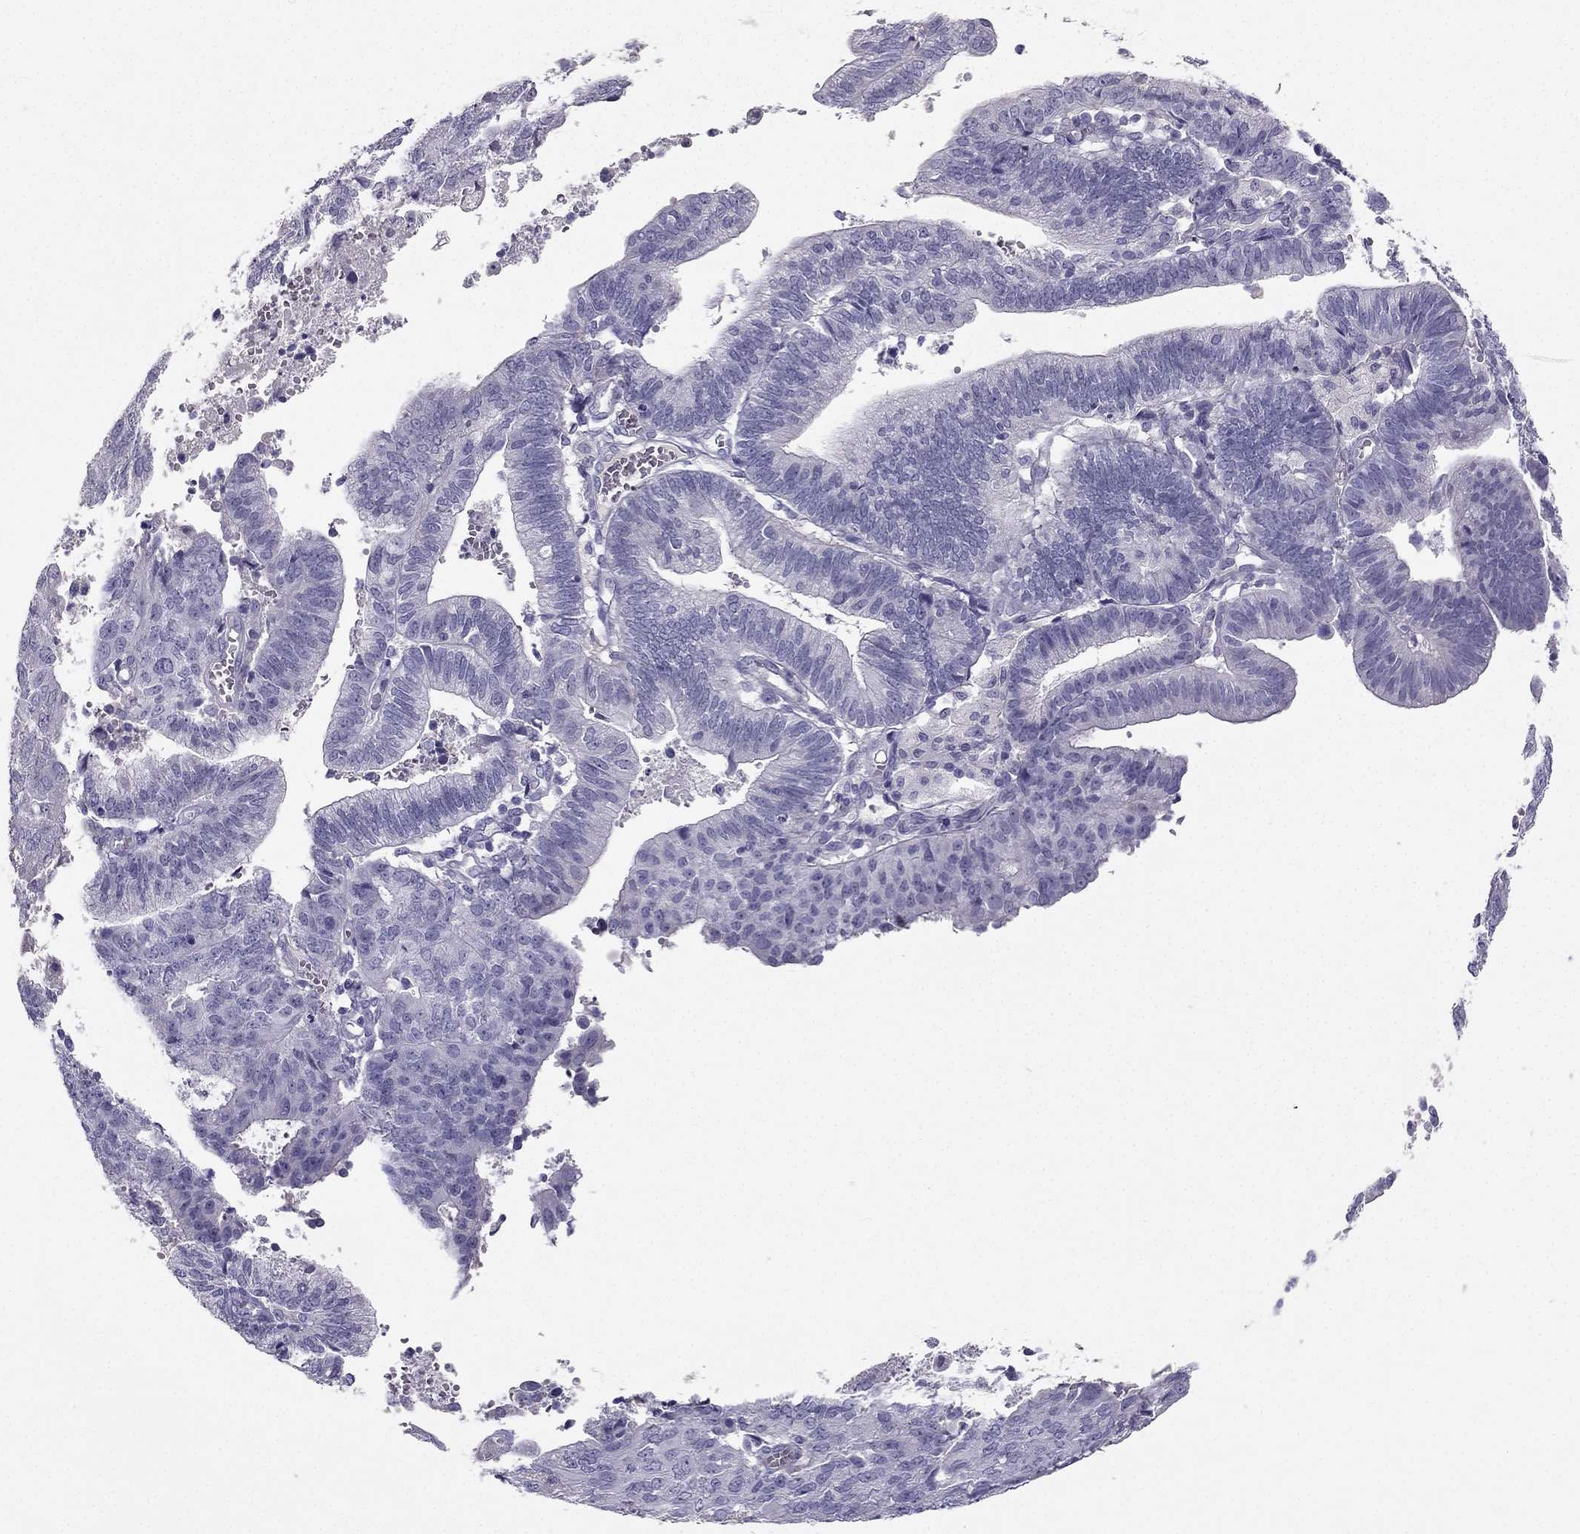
{"staining": {"intensity": "negative", "quantity": "none", "location": "none"}, "tissue": "endometrial cancer", "cell_type": "Tumor cells", "image_type": "cancer", "snomed": [{"axis": "morphology", "description": "Adenocarcinoma, NOS"}, {"axis": "topography", "description": "Endometrium"}], "caption": "The photomicrograph shows no staining of tumor cells in adenocarcinoma (endometrial).", "gene": "LMTK3", "patient": {"sex": "female", "age": 82}}